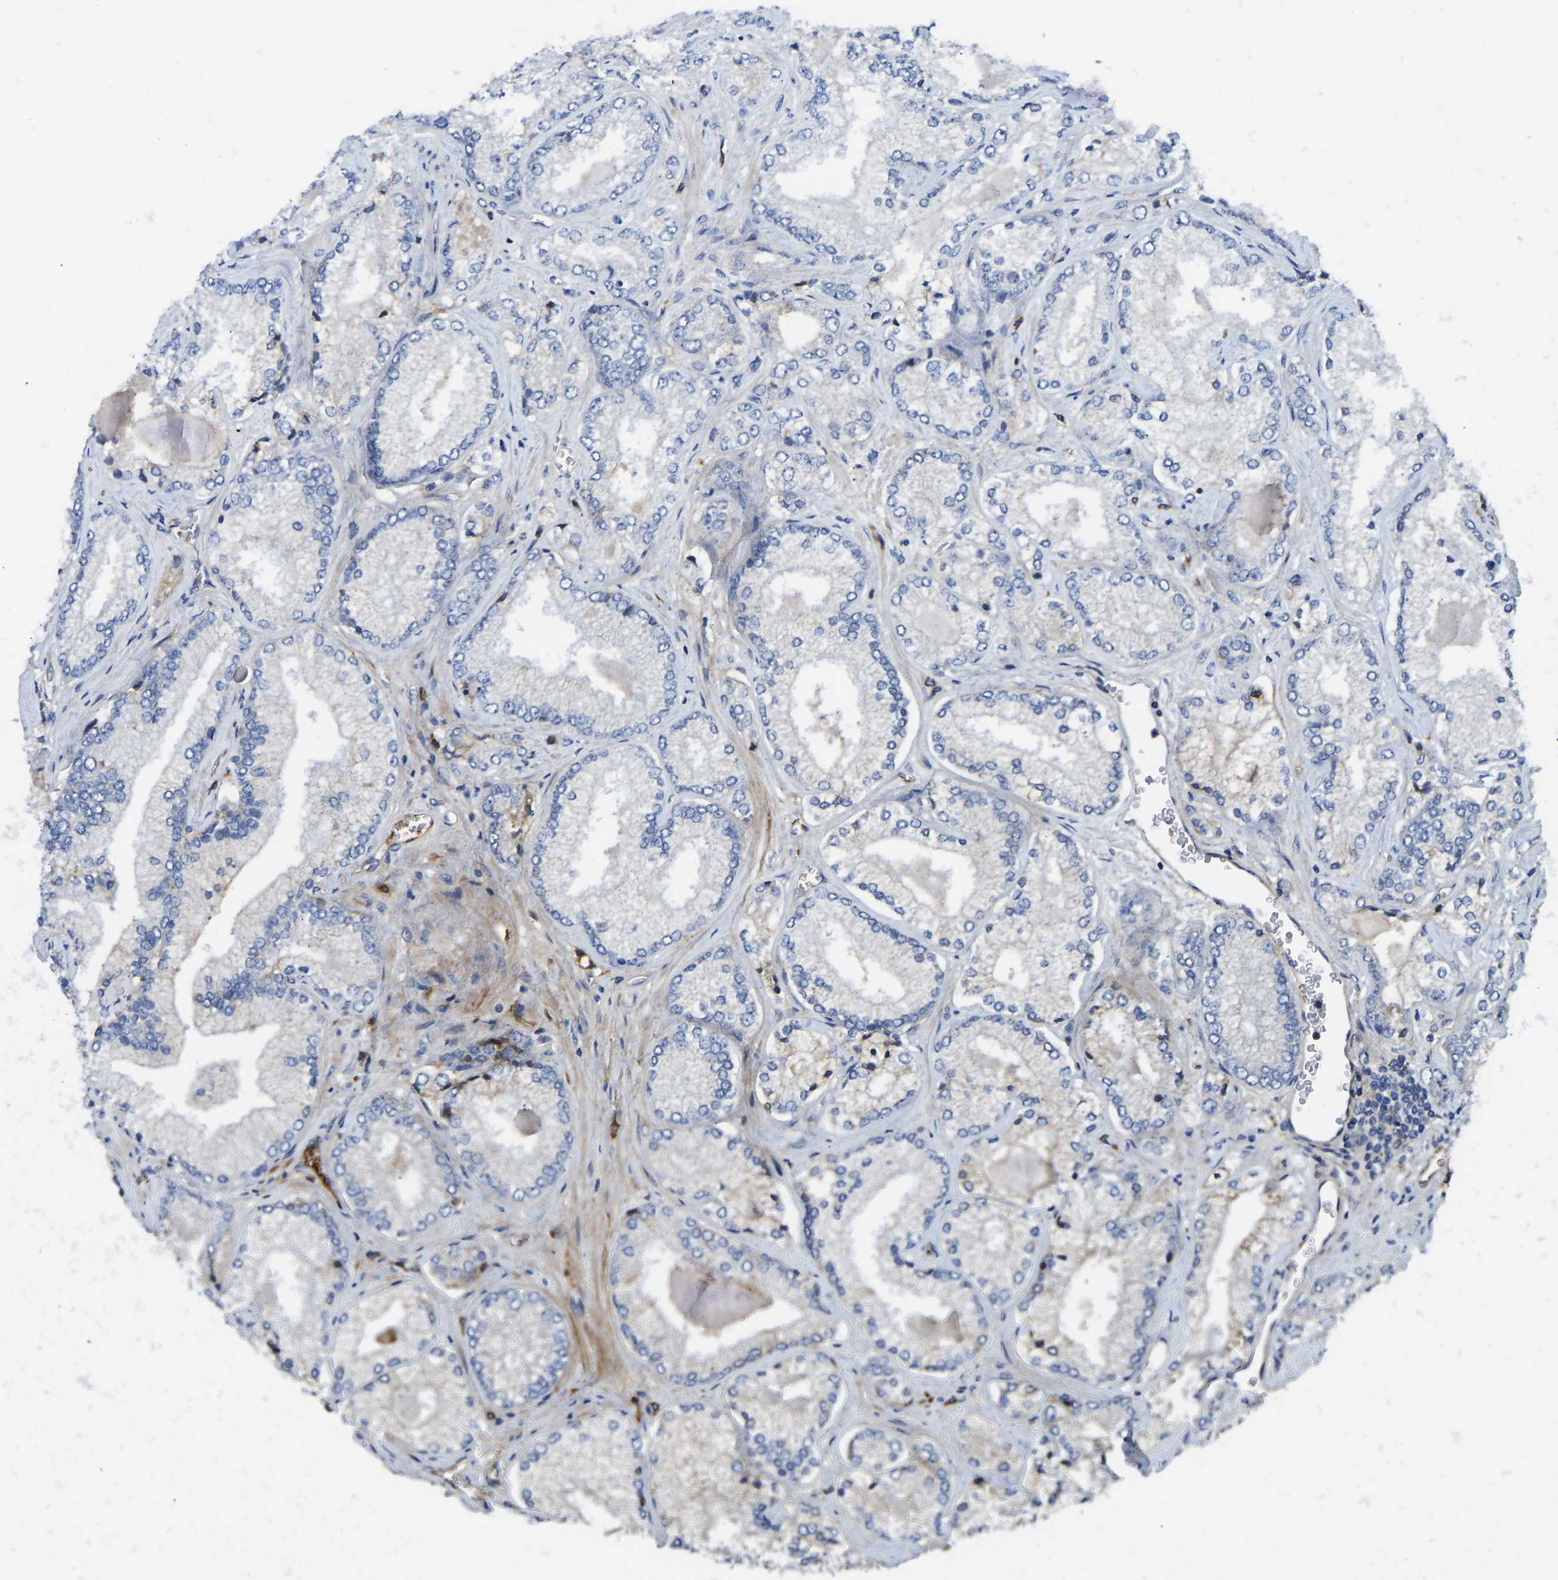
{"staining": {"intensity": "negative", "quantity": "none", "location": "none"}, "tissue": "prostate cancer", "cell_type": "Tumor cells", "image_type": "cancer", "snomed": [{"axis": "morphology", "description": "Adenocarcinoma, Low grade"}, {"axis": "topography", "description": "Prostate"}], "caption": "A high-resolution photomicrograph shows immunohistochemistry (IHC) staining of adenocarcinoma (low-grade) (prostate), which demonstrates no significant positivity in tumor cells.", "gene": "VCPKMT", "patient": {"sex": "male", "age": 65}}